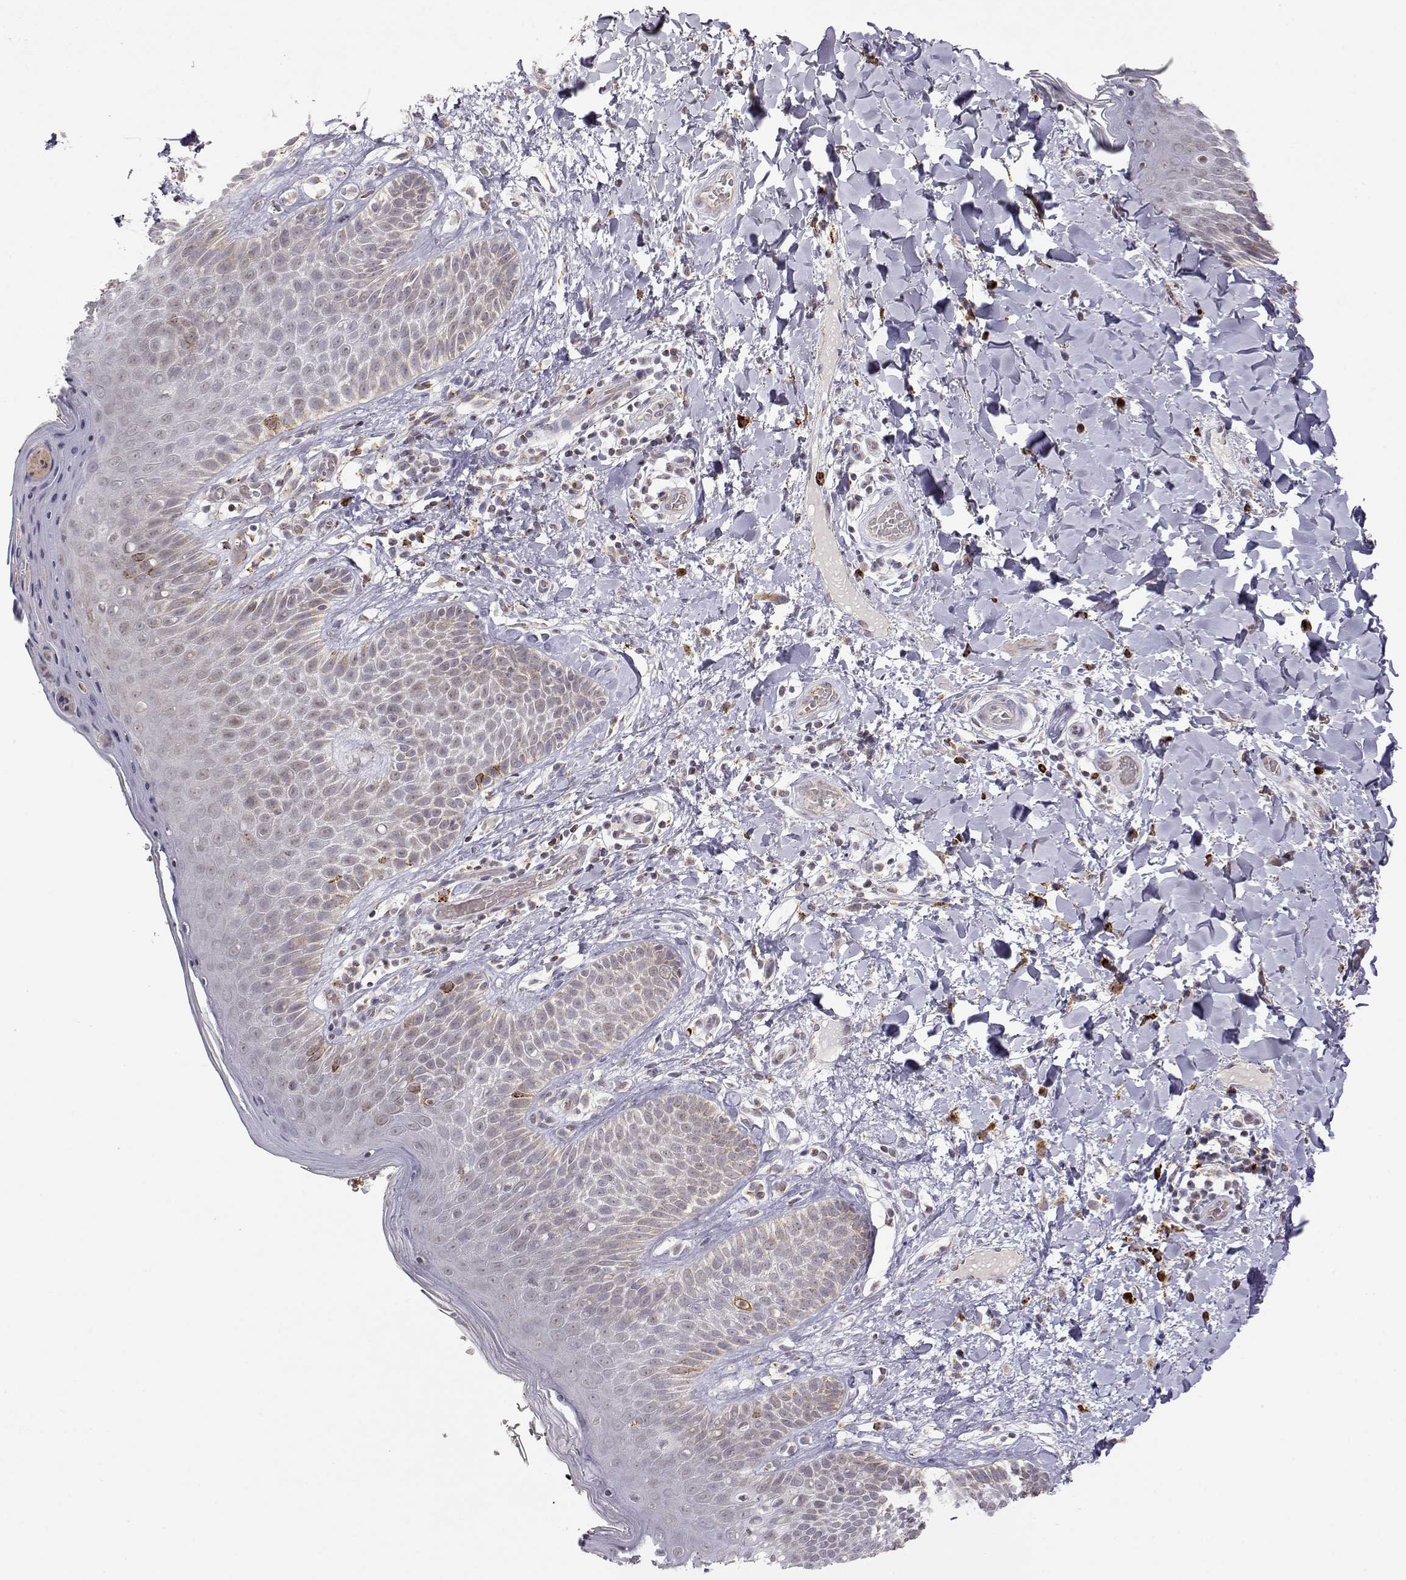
{"staining": {"intensity": "moderate", "quantity": "<25%", "location": "cytoplasmic/membranous"}, "tissue": "skin", "cell_type": "Epidermal cells", "image_type": "normal", "snomed": [{"axis": "morphology", "description": "Normal tissue, NOS"}, {"axis": "topography", "description": "Anal"}], "caption": "Skin stained with immunohistochemistry (IHC) displays moderate cytoplasmic/membranous expression in approximately <25% of epidermal cells. (DAB IHC, brown staining for protein, blue staining for nuclei).", "gene": "EXOG", "patient": {"sex": "male", "age": 36}}